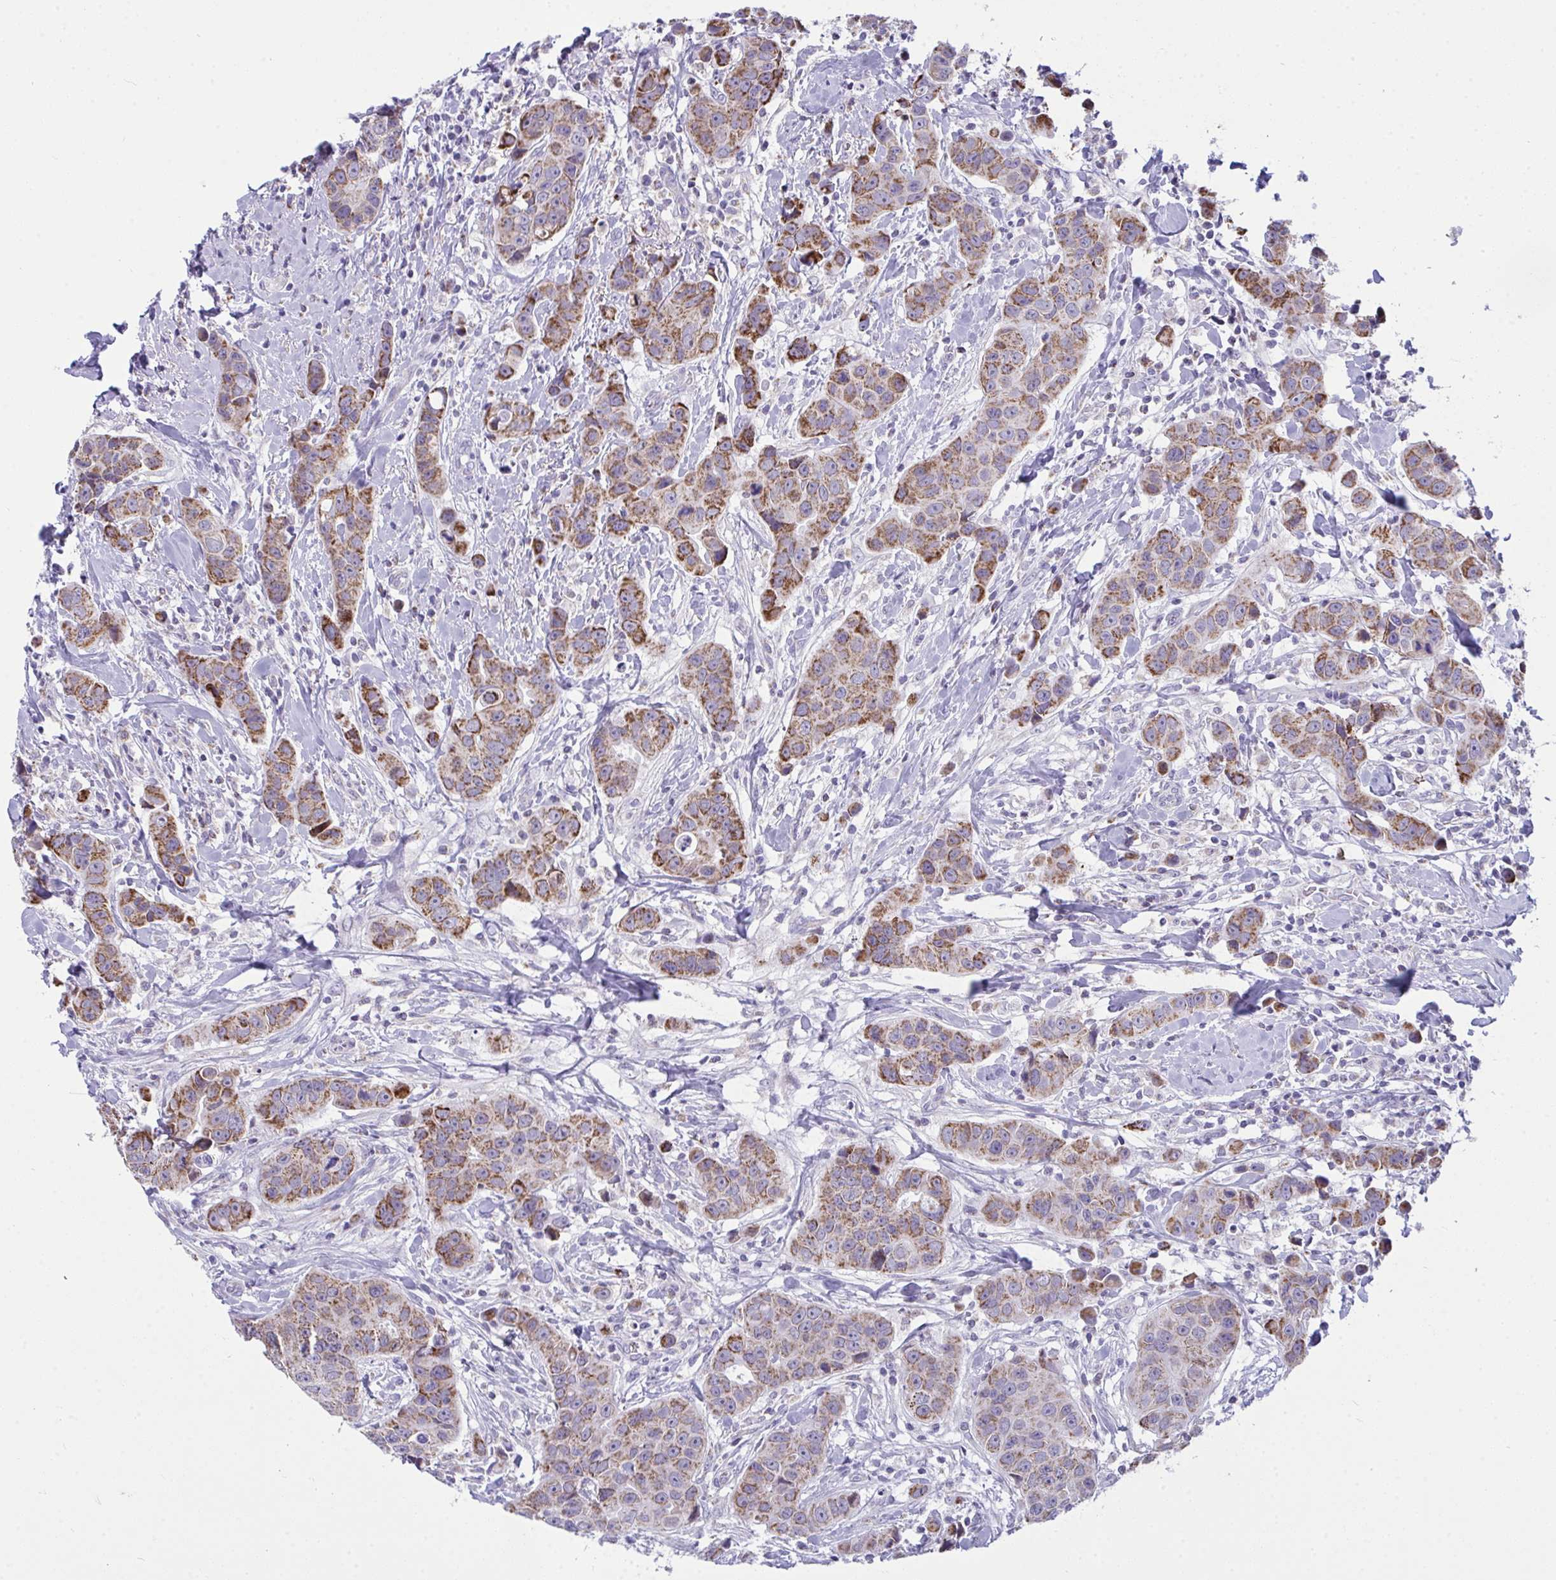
{"staining": {"intensity": "moderate", "quantity": ">75%", "location": "cytoplasmic/membranous"}, "tissue": "breast cancer", "cell_type": "Tumor cells", "image_type": "cancer", "snomed": [{"axis": "morphology", "description": "Duct carcinoma"}, {"axis": "topography", "description": "Breast"}], "caption": "Invasive ductal carcinoma (breast) stained with a brown dye shows moderate cytoplasmic/membranous positive staining in about >75% of tumor cells.", "gene": "PLA2G12B", "patient": {"sex": "female", "age": 24}}